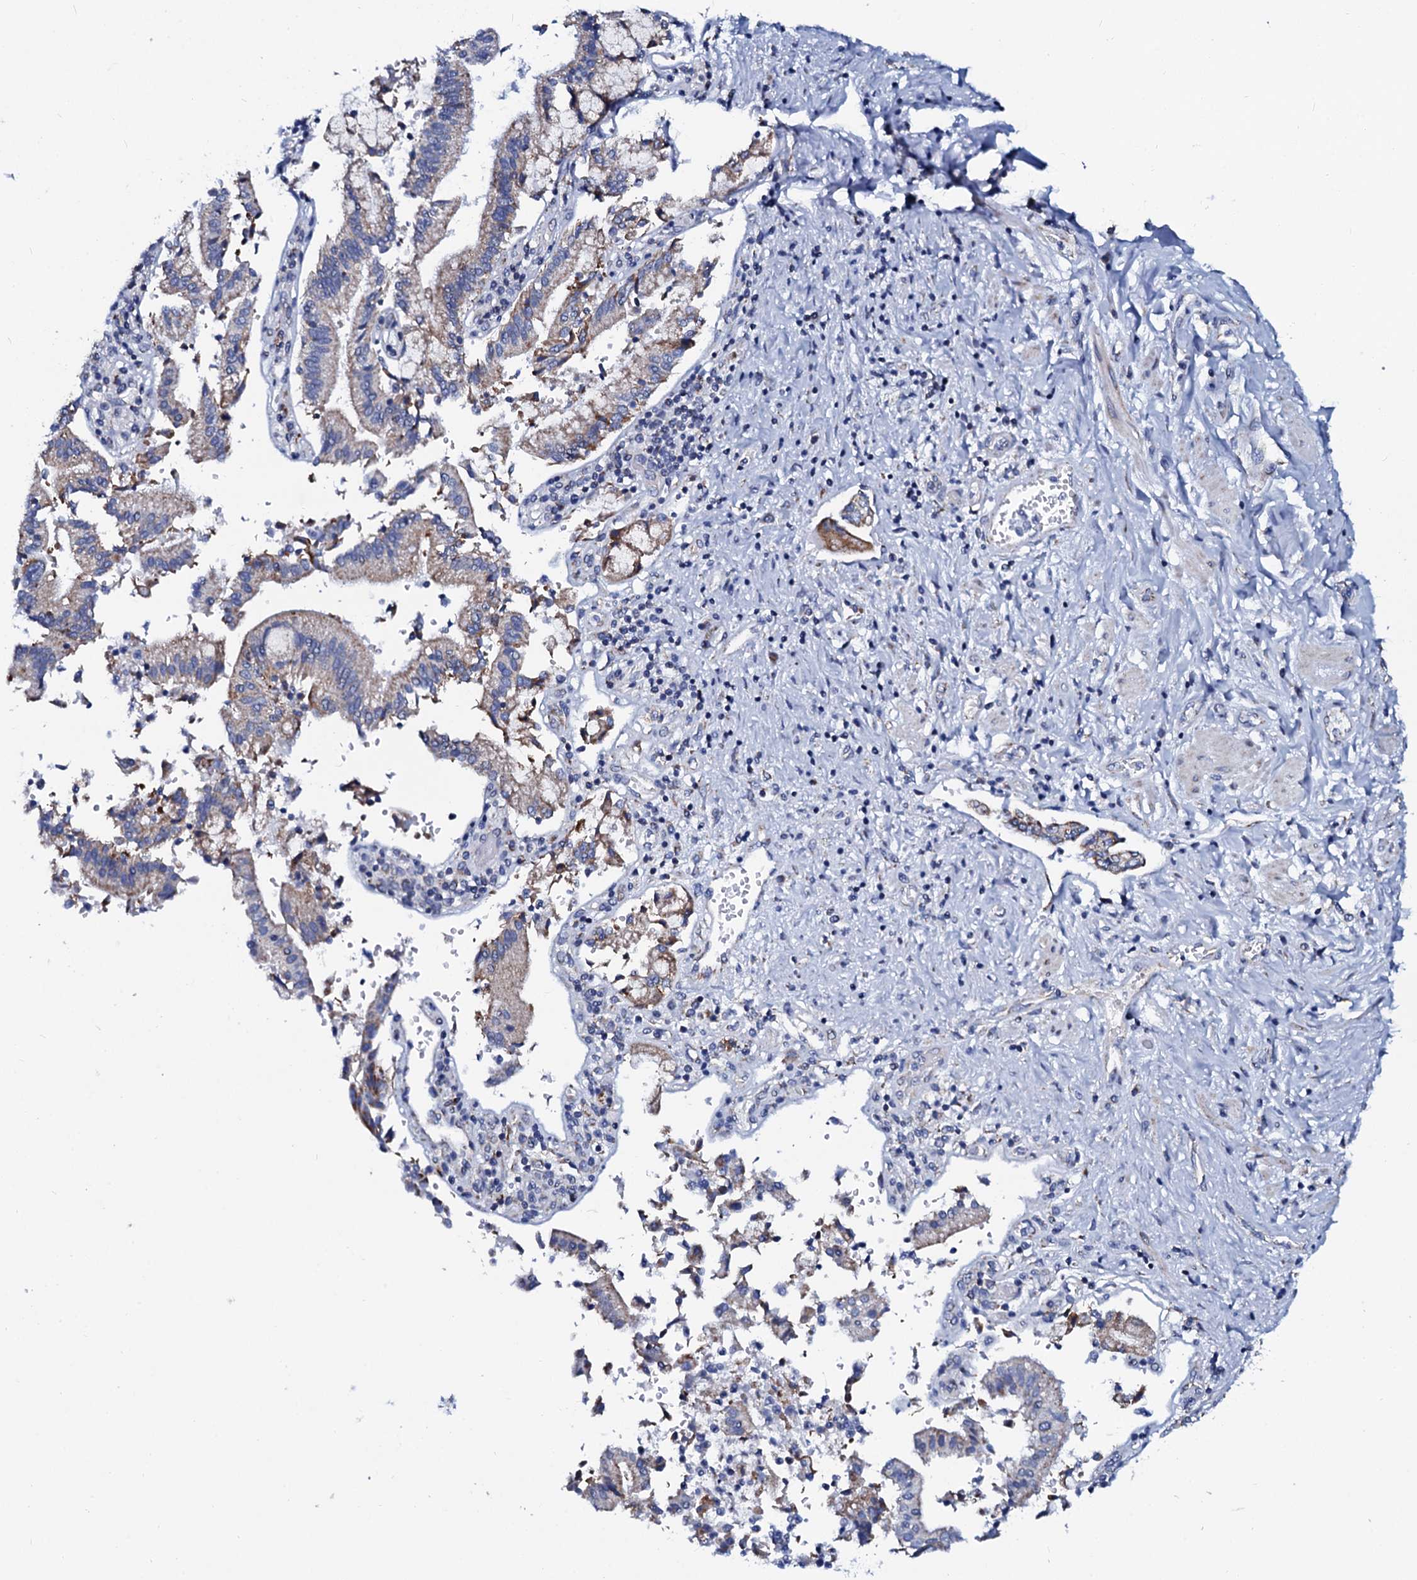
{"staining": {"intensity": "moderate", "quantity": ">75%", "location": "cytoplasmic/membranous"}, "tissue": "pancreatic cancer", "cell_type": "Tumor cells", "image_type": "cancer", "snomed": [{"axis": "morphology", "description": "Adenocarcinoma, NOS"}, {"axis": "topography", "description": "Pancreas"}], "caption": "Pancreatic adenocarcinoma stained with immunohistochemistry displays moderate cytoplasmic/membranous expression in about >75% of tumor cells.", "gene": "SLC37A4", "patient": {"sex": "male", "age": 46}}